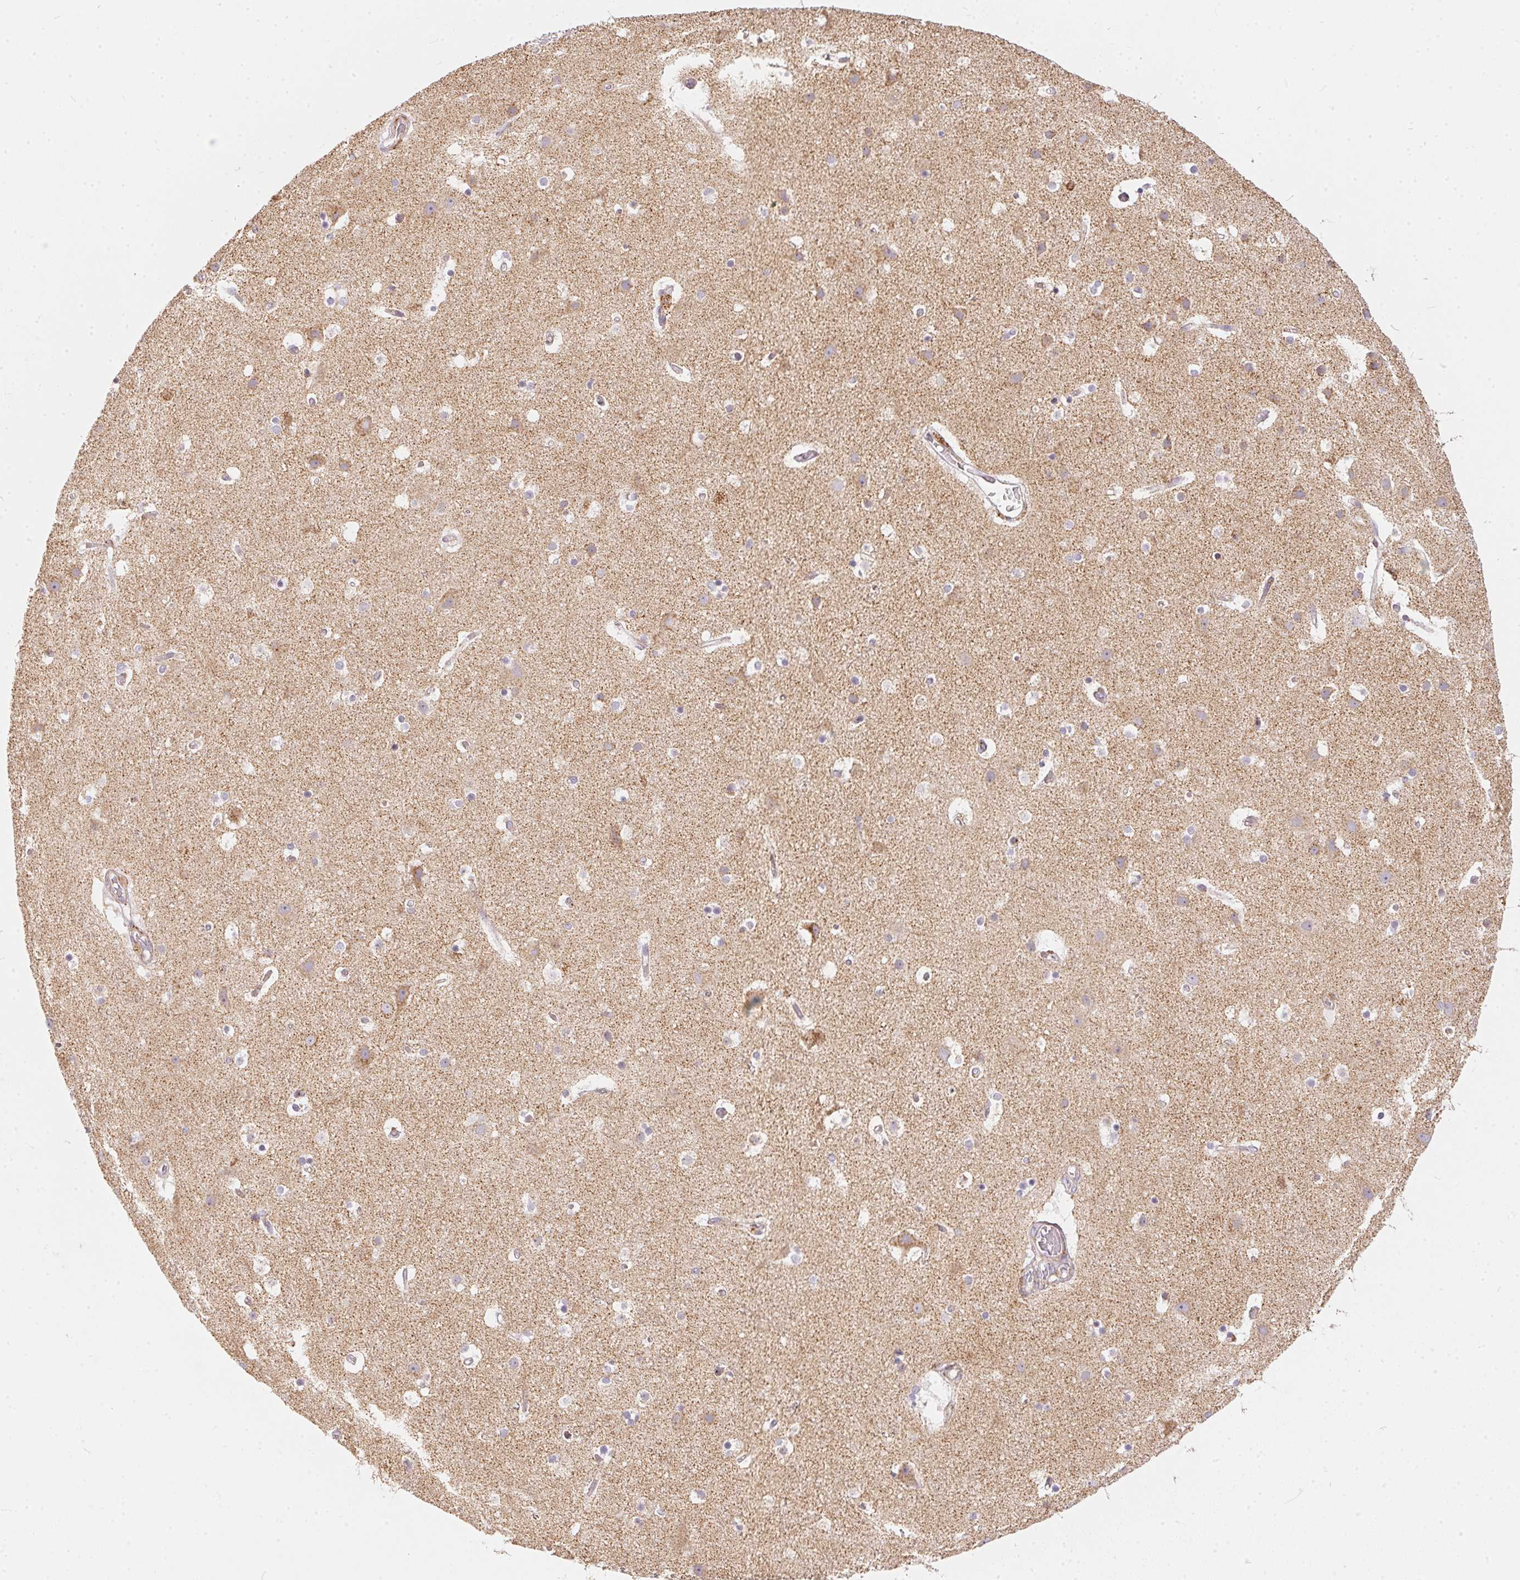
{"staining": {"intensity": "moderate", "quantity": "<25%", "location": "cytoplasmic/membranous"}, "tissue": "cerebral cortex", "cell_type": "Endothelial cells", "image_type": "normal", "snomed": [{"axis": "morphology", "description": "Normal tissue, NOS"}, {"axis": "topography", "description": "Cerebral cortex"}], "caption": "Endothelial cells display low levels of moderate cytoplasmic/membranous staining in about <25% of cells in normal cerebral cortex.", "gene": "VWA5B2", "patient": {"sex": "female", "age": 52}}